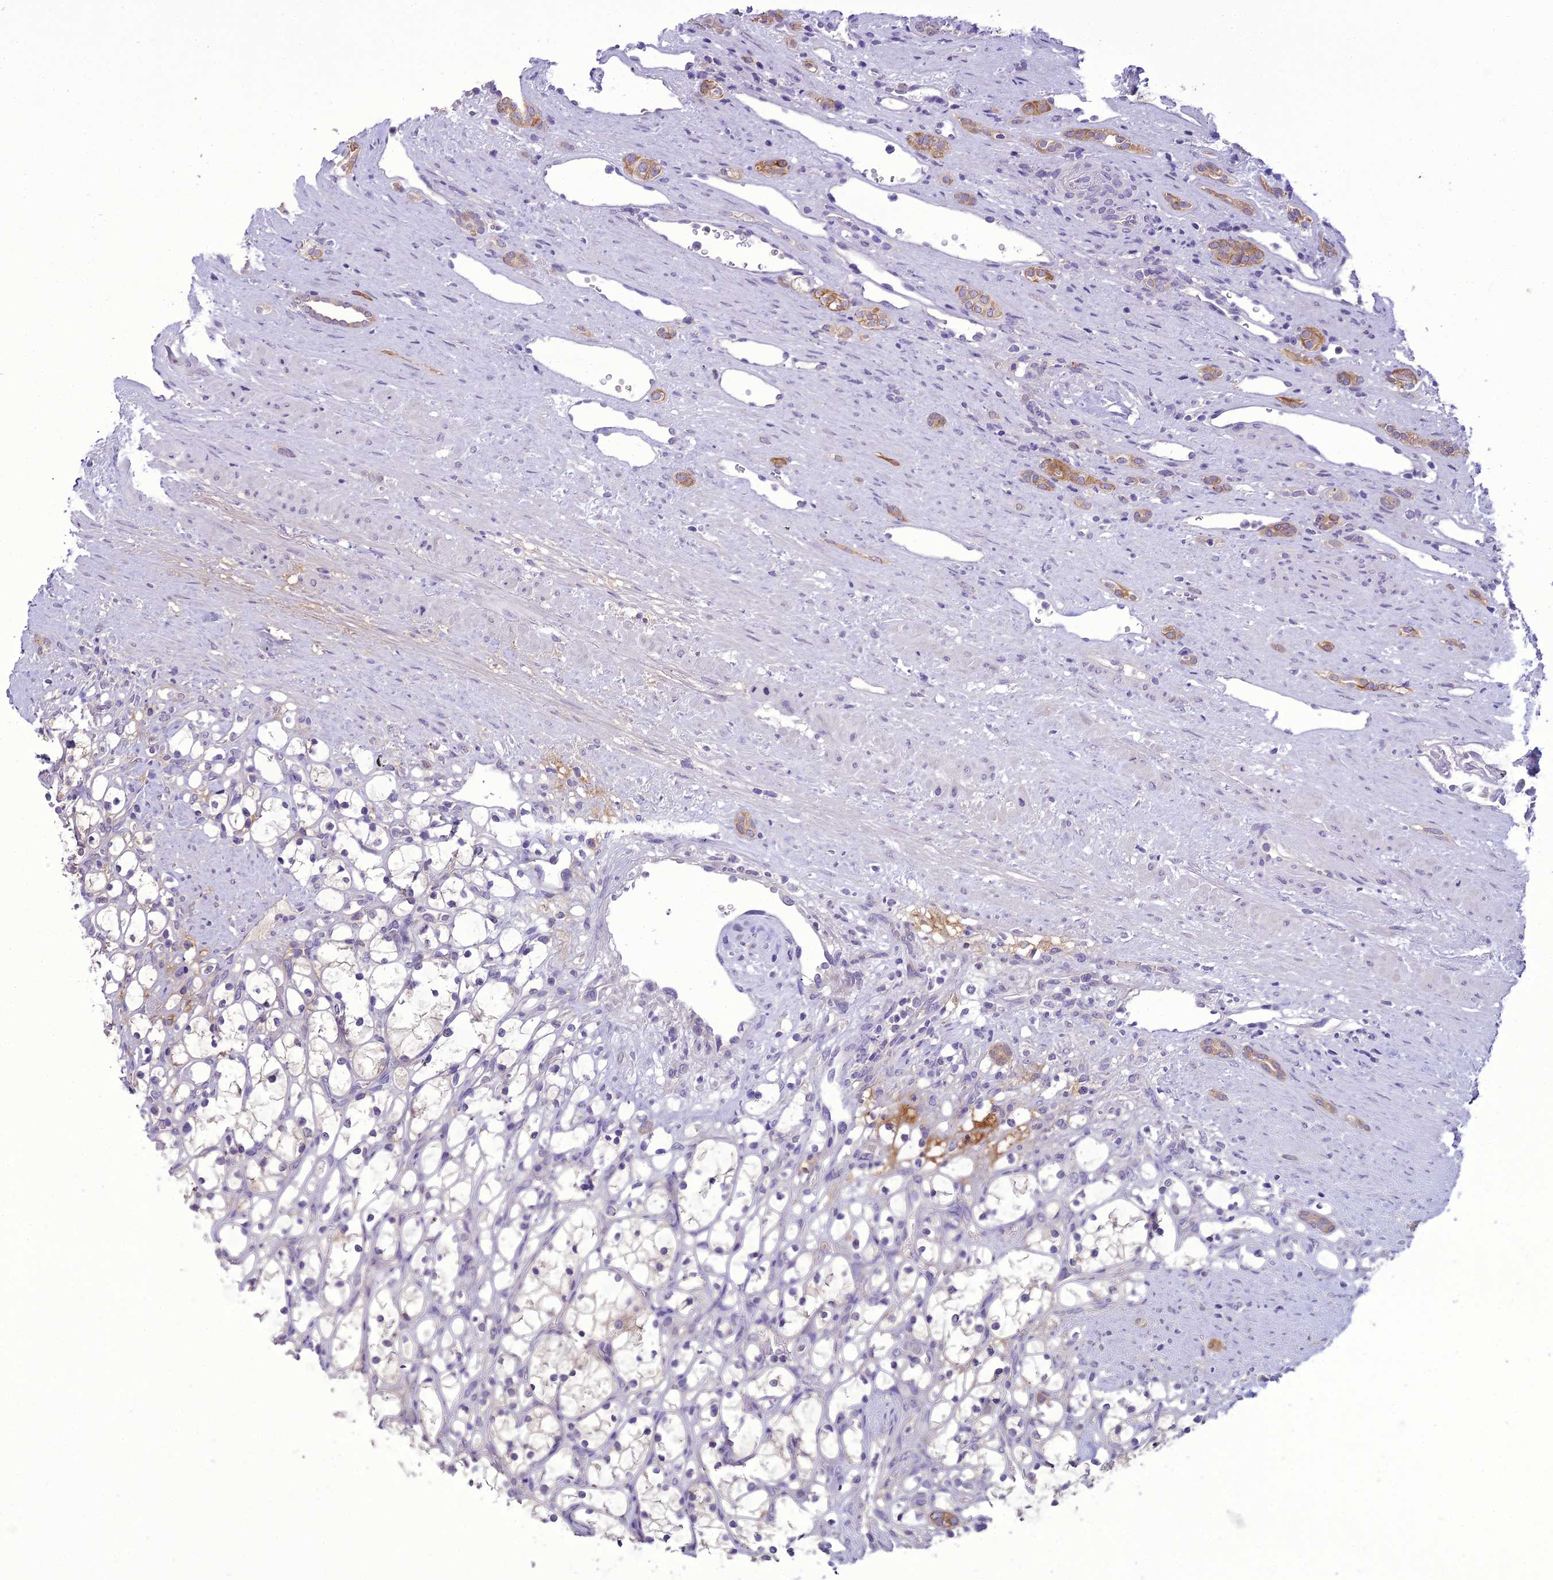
{"staining": {"intensity": "negative", "quantity": "none", "location": "none"}, "tissue": "renal cancer", "cell_type": "Tumor cells", "image_type": "cancer", "snomed": [{"axis": "morphology", "description": "Adenocarcinoma, NOS"}, {"axis": "topography", "description": "Kidney"}], "caption": "Renal cancer (adenocarcinoma) was stained to show a protein in brown. There is no significant staining in tumor cells.", "gene": "SCRT1", "patient": {"sex": "female", "age": 69}}